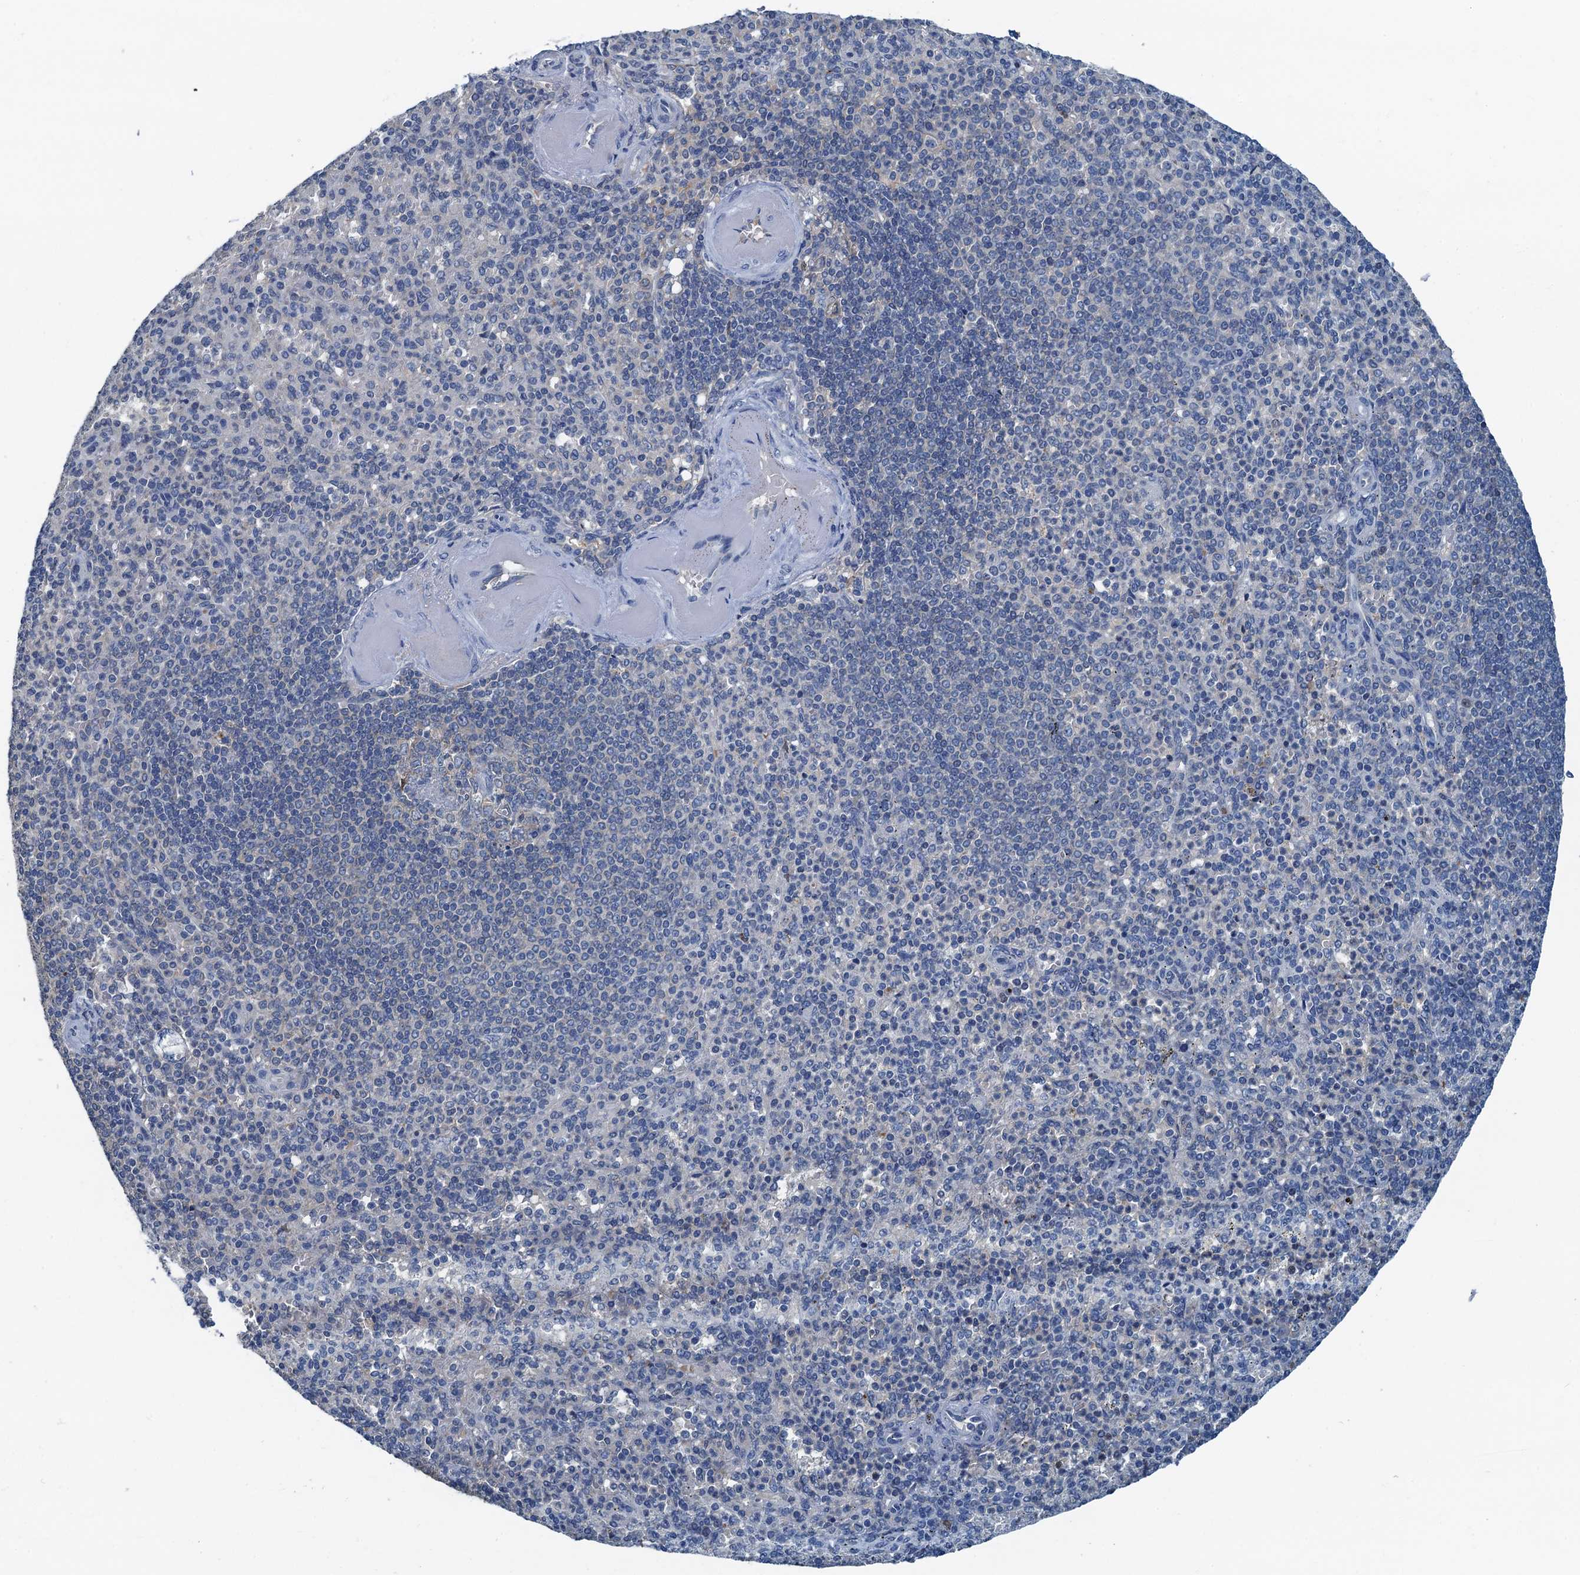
{"staining": {"intensity": "negative", "quantity": "none", "location": "none"}, "tissue": "spleen", "cell_type": "Cells in red pulp", "image_type": "normal", "snomed": [{"axis": "morphology", "description": "Normal tissue, NOS"}, {"axis": "topography", "description": "Spleen"}], "caption": "High magnification brightfield microscopy of normal spleen stained with DAB (brown) and counterstained with hematoxylin (blue): cells in red pulp show no significant expression.", "gene": "LSM14B", "patient": {"sex": "female", "age": 74}}